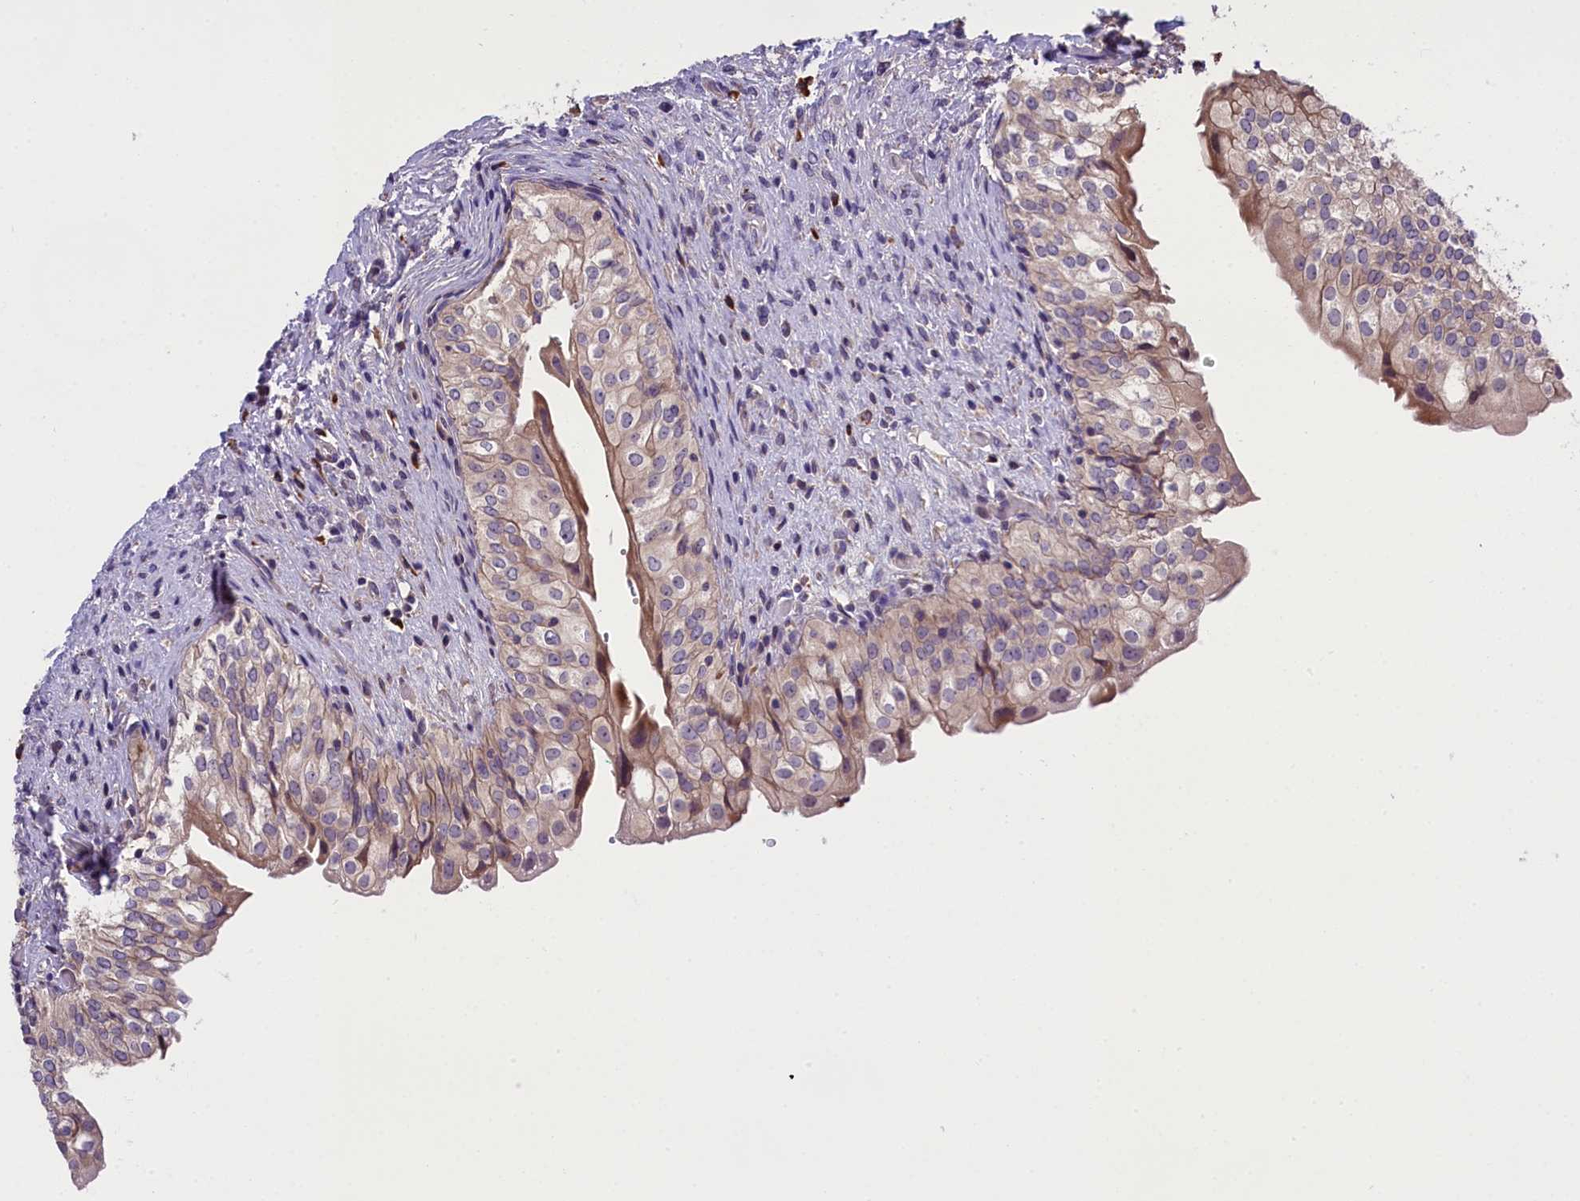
{"staining": {"intensity": "moderate", "quantity": "25%-75%", "location": "cytoplasmic/membranous"}, "tissue": "urinary bladder", "cell_type": "Urothelial cells", "image_type": "normal", "snomed": [{"axis": "morphology", "description": "Normal tissue, NOS"}, {"axis": "topography", "description": "Urinary bladder"}], "caption": "Immunohistochemistry micrograph of benign urinary bladder: urinary bladder stained using immunohistochemistry (IHC) exhibits medium levels of moderate protein expression localized specifically in the cytoplasmic/membranous of urothelial cells, appearing as a cytoplasmic/membranous brown color.", "gene": "ABCC10", "patient": {"sex": "male", "age": 55}}